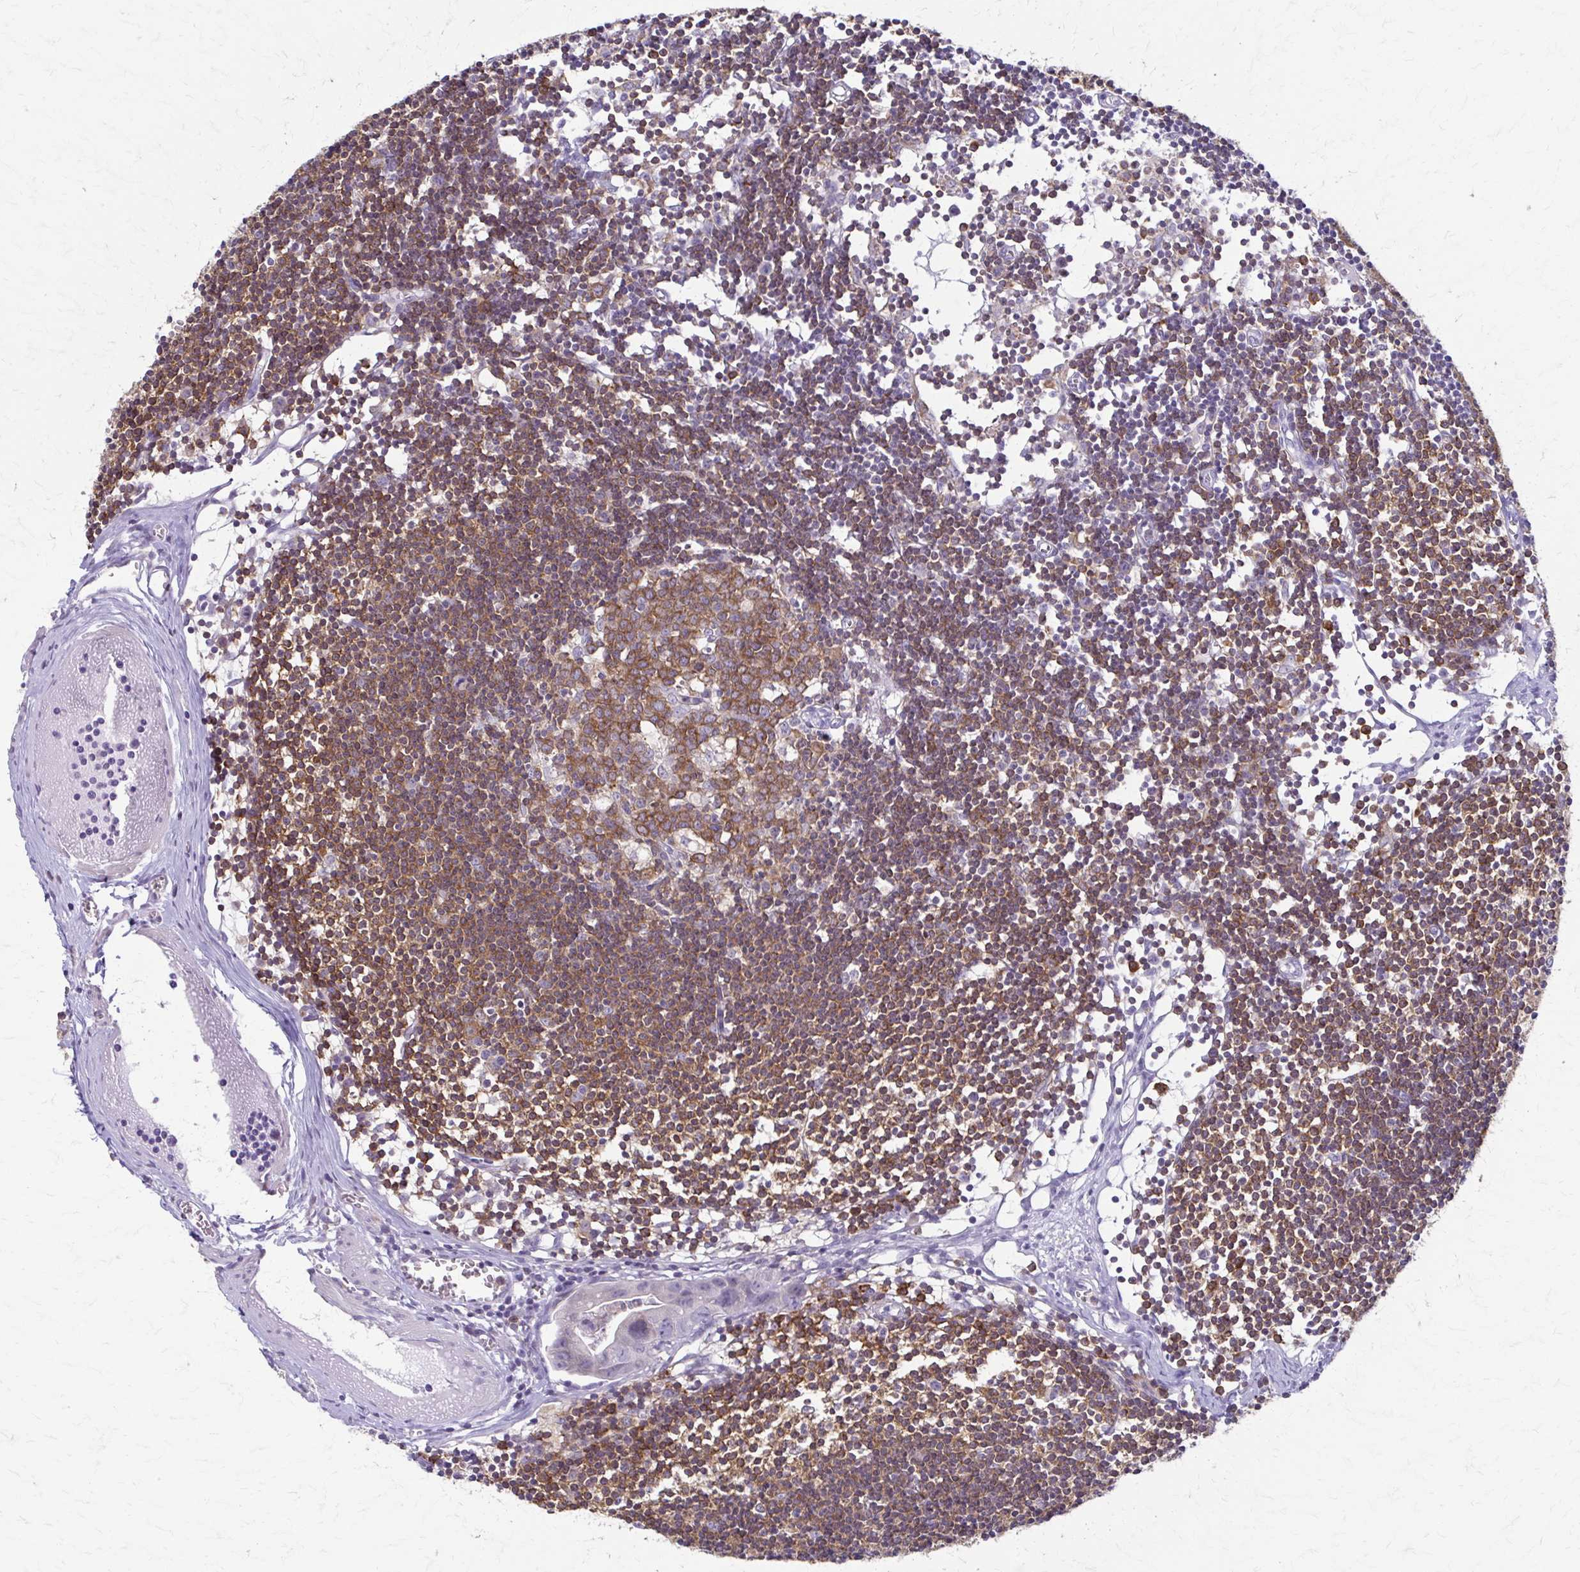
{"staining": {"intensity": "moderate", "quantity": ">75%", "location": "cytoplasmic/membranous"}, "tissue": "lymph node", "cell_type": "Germinal center cells", "image_type": "normal", "snomed": [{"axis": "morphology", "description": "Normal tissue, NOS"}, {"axis": "topography", "description": "Lymph node"}], "caption": "Immunohistochemical staining of unremarkable human lymph node reveals >75% levels of moderate cytoplasmic/membranous protein expression in about >75% of germinal center cells. Using DAB (3,3'-diaminobenzidine) (brown) and hematoxylin (blue) stains, captured at high magnification using brightfield microscopy.", "gene": "PIK3AP1", "patient": {"sex": "female", "age": 11}}